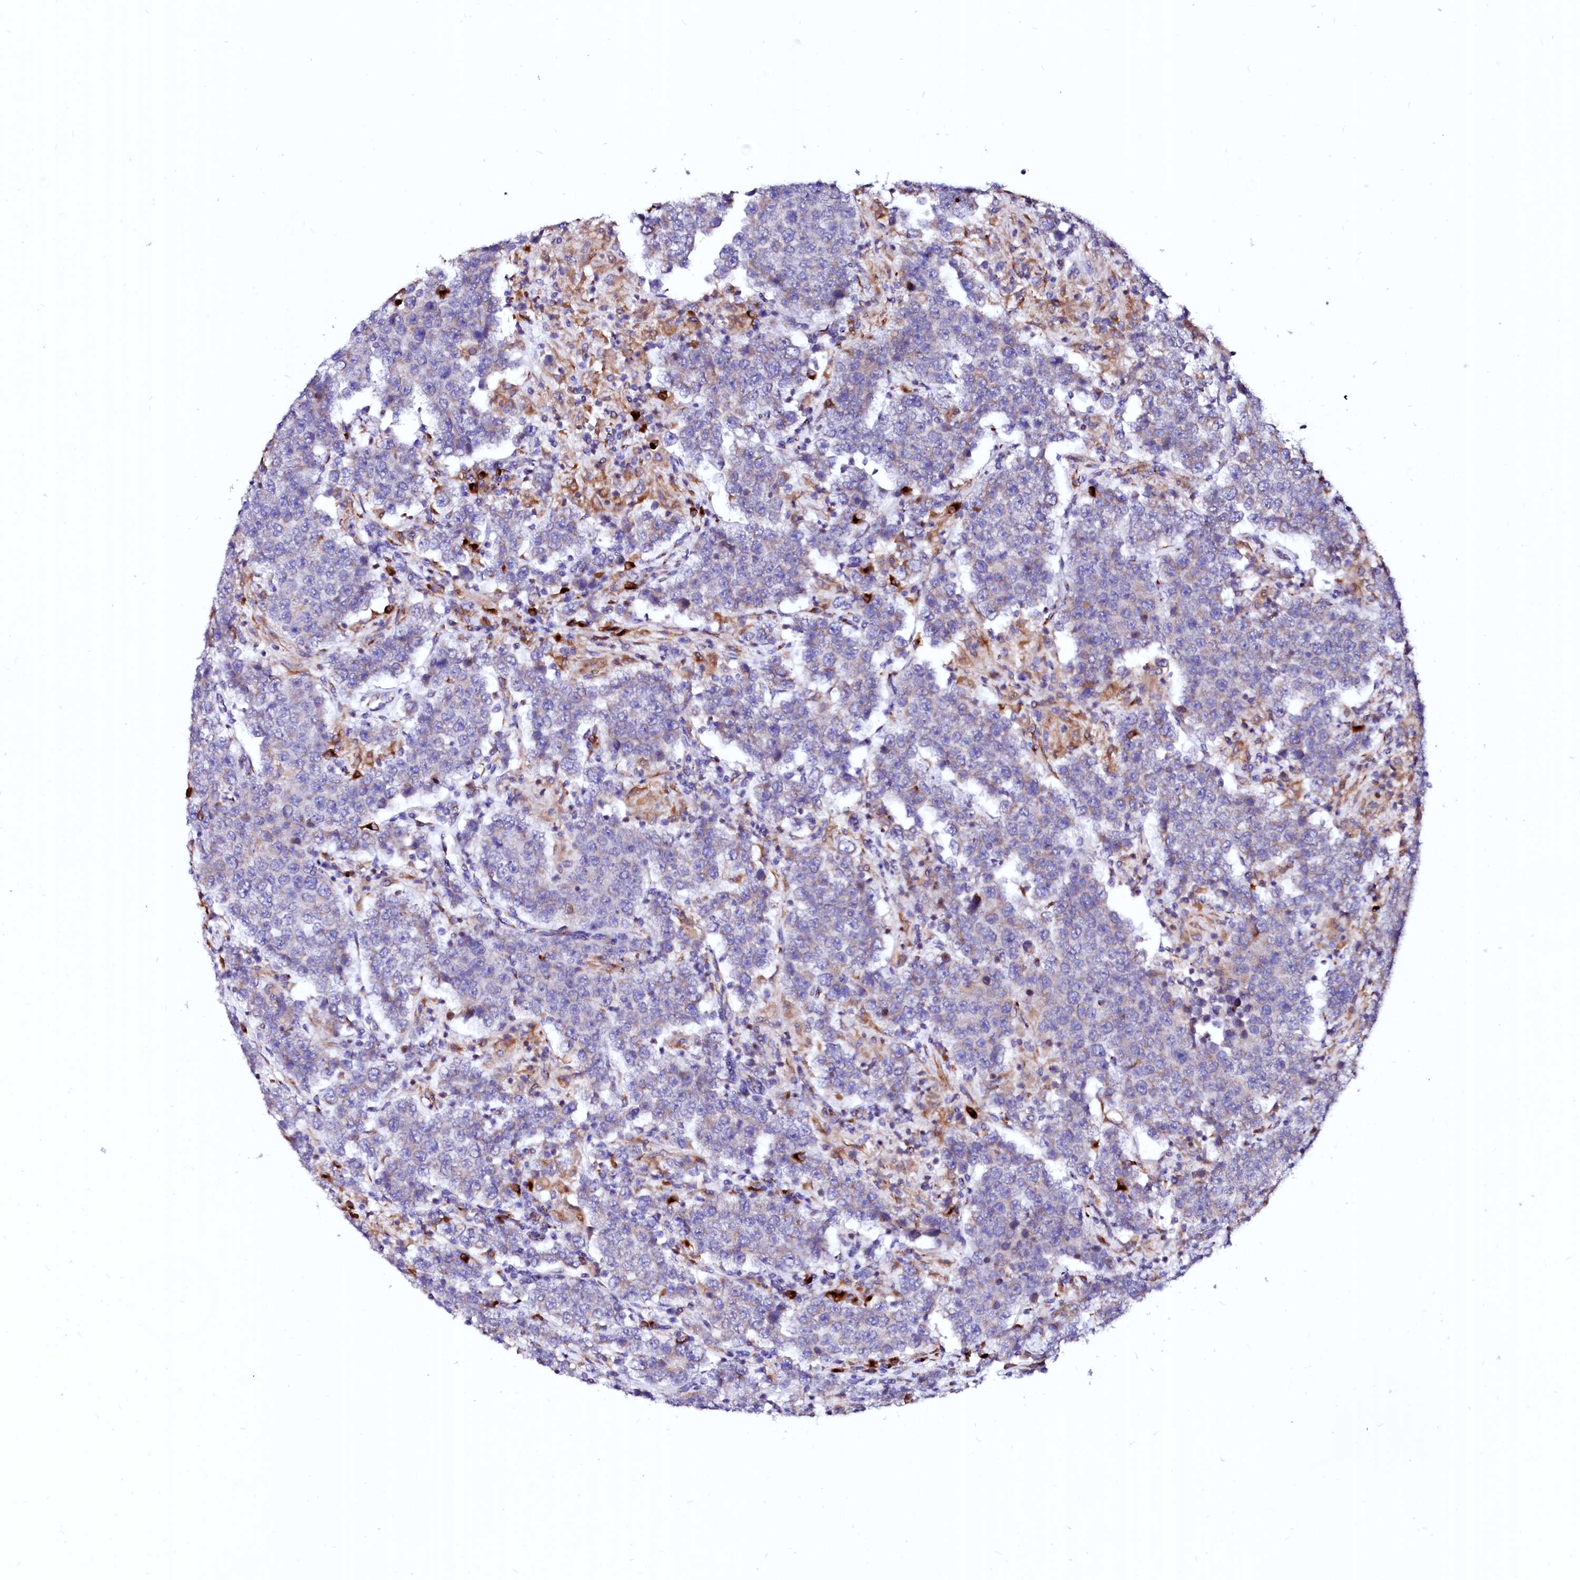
{"staining": {"intensity": "weak", "quantity": "<25%", "location": "cytoplasmic/membranous"}, "tissue": "testis cancer", "cell_type": "Tumor cells", "image_type": "cancer", "snomed": [{"axis": "morphology", "description": "Normal tissue, NOS"}, {"axis": "morphology", "description": "Urothelial carcinoma, High grade"}, {"axis": "morphology", "description": "Seminoma, NOS"}, {"axis": "morphology", "description": "Carcinoma, Embryonal, NOS"}, {"axis": "topography", "description": "Urinary bladder"}, {"axis": "topography", "description": "Testis"}], "caption": "Image shows no significant protein positivity in tumor cells of high-grade urothelial carcinoma (testis).", "gene": "LMAN1", "patient": {"sex": "male", "age": 41}}